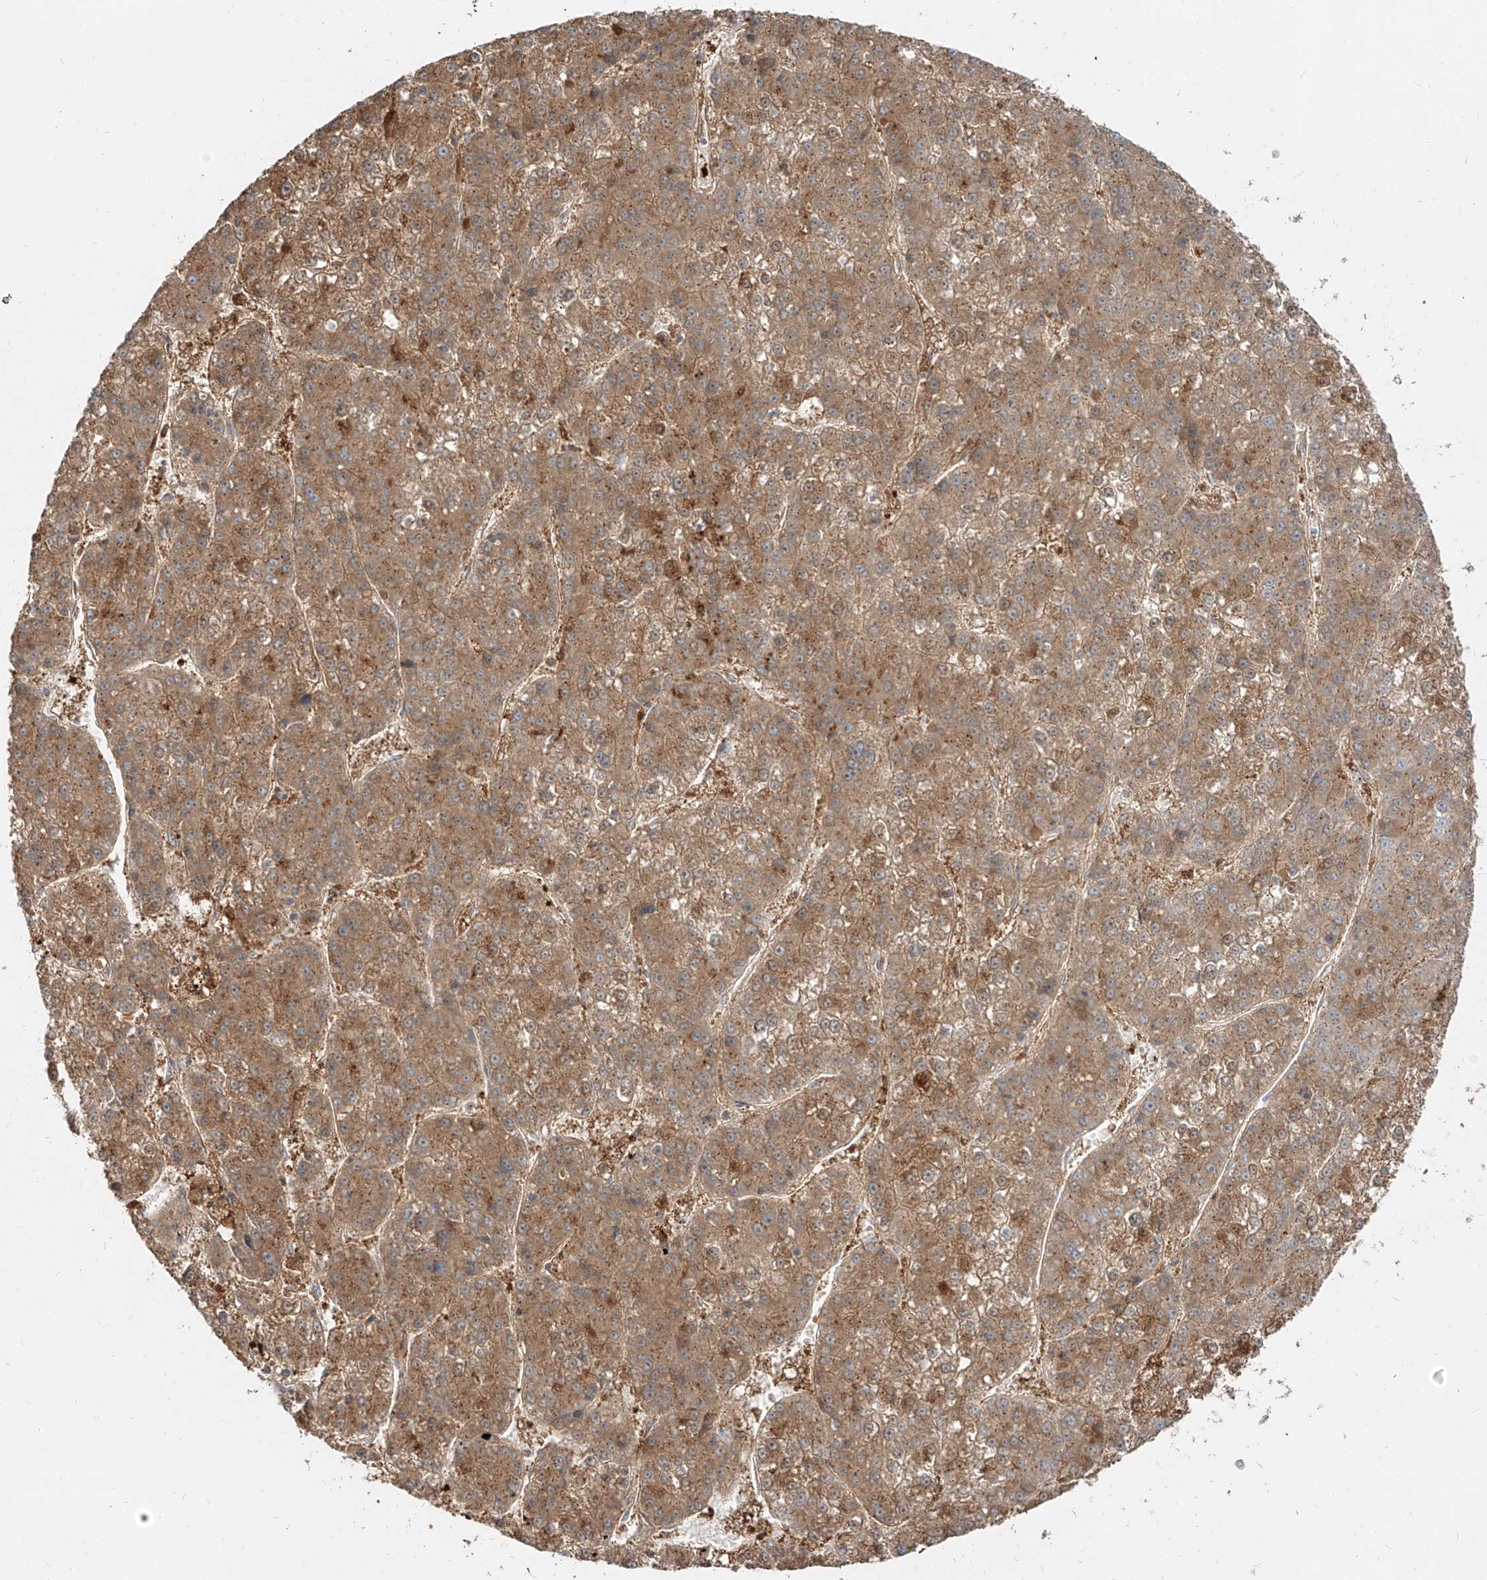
{"staining": {"intensity": "moderate", "quantity": ">75%", "location": "cytoplasmic/membranous"}, "tissue": "liver cancer", "cell_type": "Tumor cells", "image_type": "cancer", "snomed": [{"axis": "morphology", "description": "Carcinoma, Hepatocellular, NOS"}, {"axis": "topography", "description": "Liver"}], "caption": "There is medium levels of moderate cytoplasmic/membranous staining in tumor cells of liver cancer (hepatocellular carcinoma), as demonstrated by immunohistochemical staining (brown color).", "gene": "KYNU", "patient": {"sex": "female", "age": 73}}